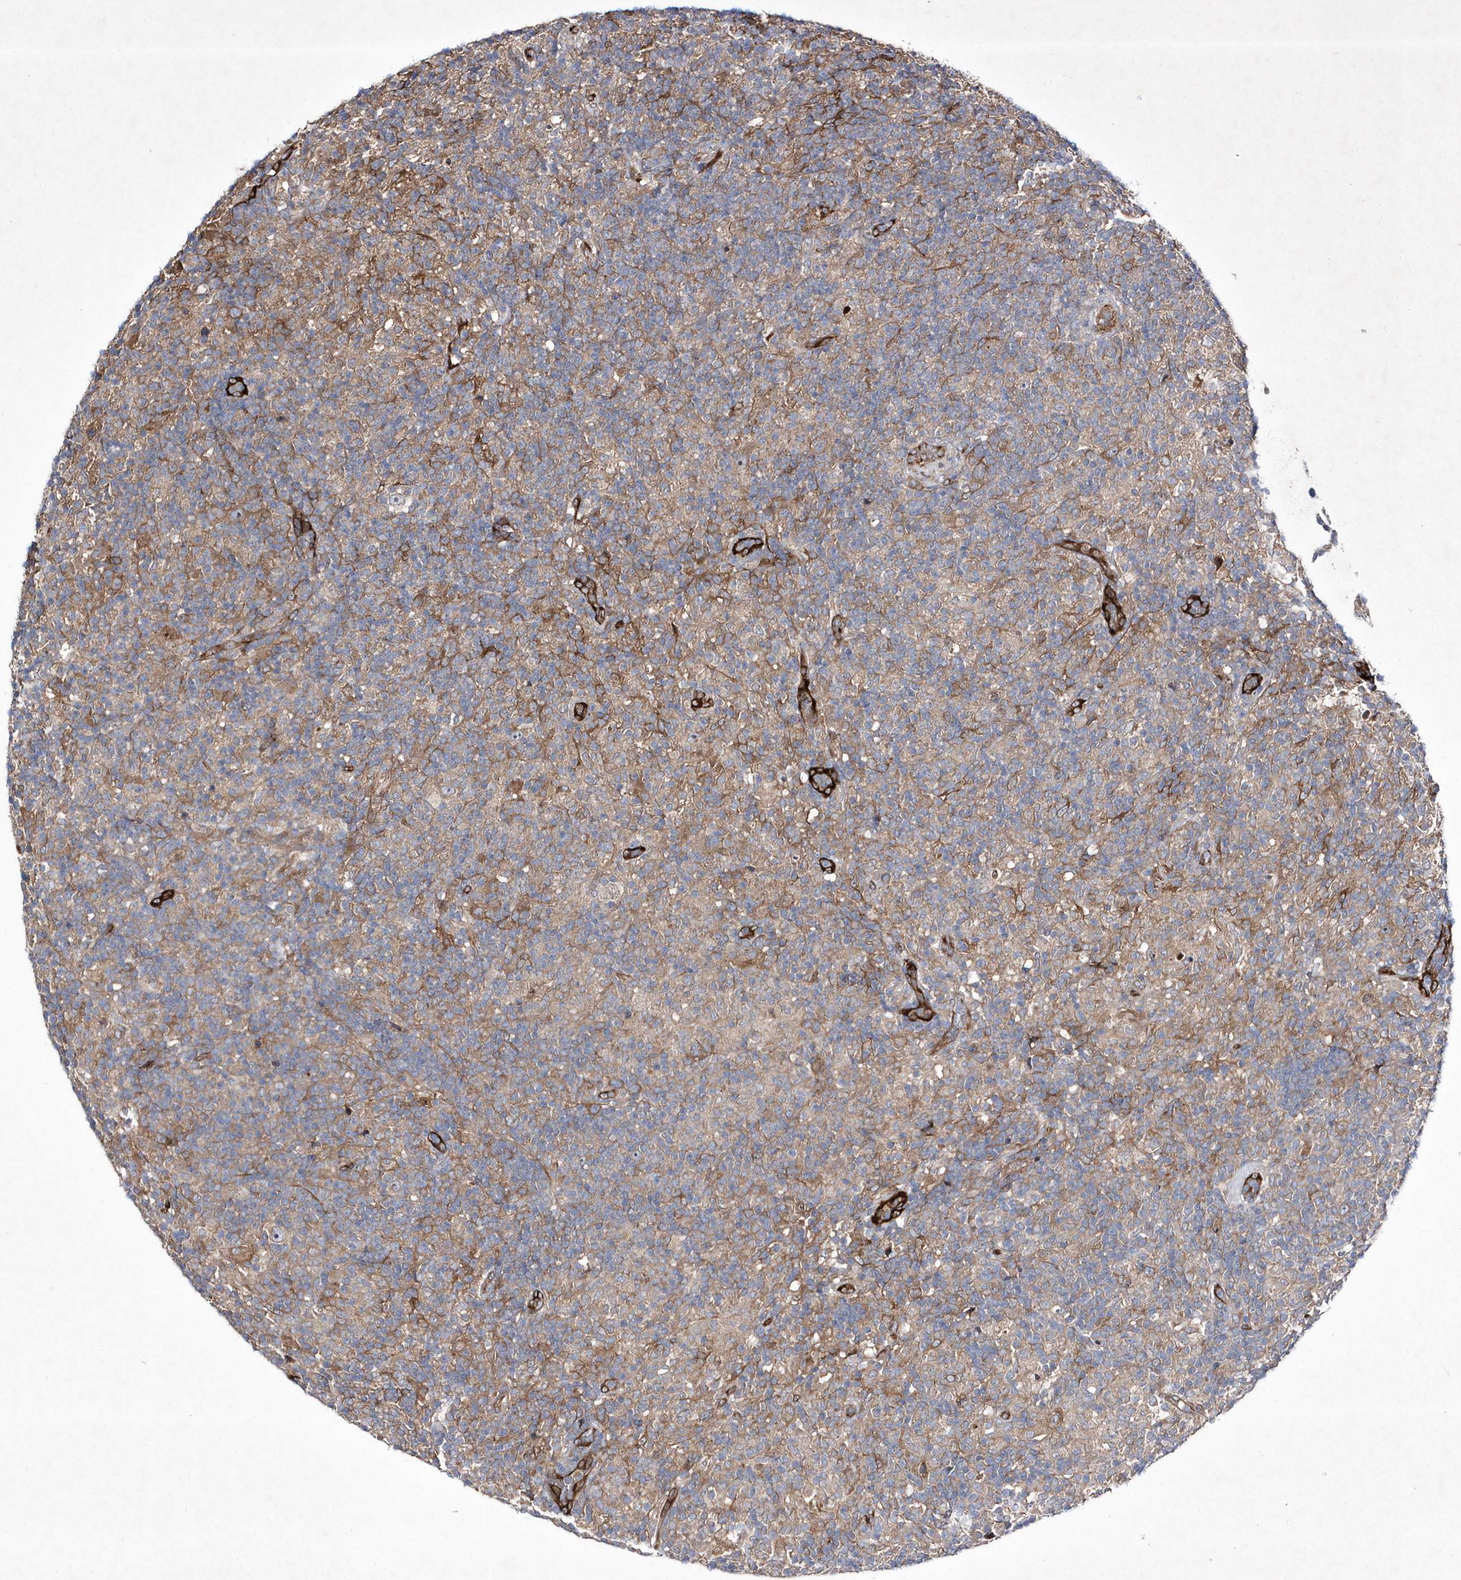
{"staining": {"intensity": "weak", "quantity": "25%-75%", "location": "cytoplasmic/membranous"}, "tissue": "lymphoma", "cell_type": "Tumor cells", "image_type": "cancer", "snomed": [{"axis": "morphology", "description": "Hodgkin's disease, NOS"}, {"axis": "topography", "description": "Lymph node"}], "caption": "Hodgkin's disease was stained to show a protein in brown. There is low levels of weak cytoplasmic/membranous expression in approximately 25%-75% of tumor cells.", "gene": "DSPP", "patient": {"sex": "male", "age": 70}}